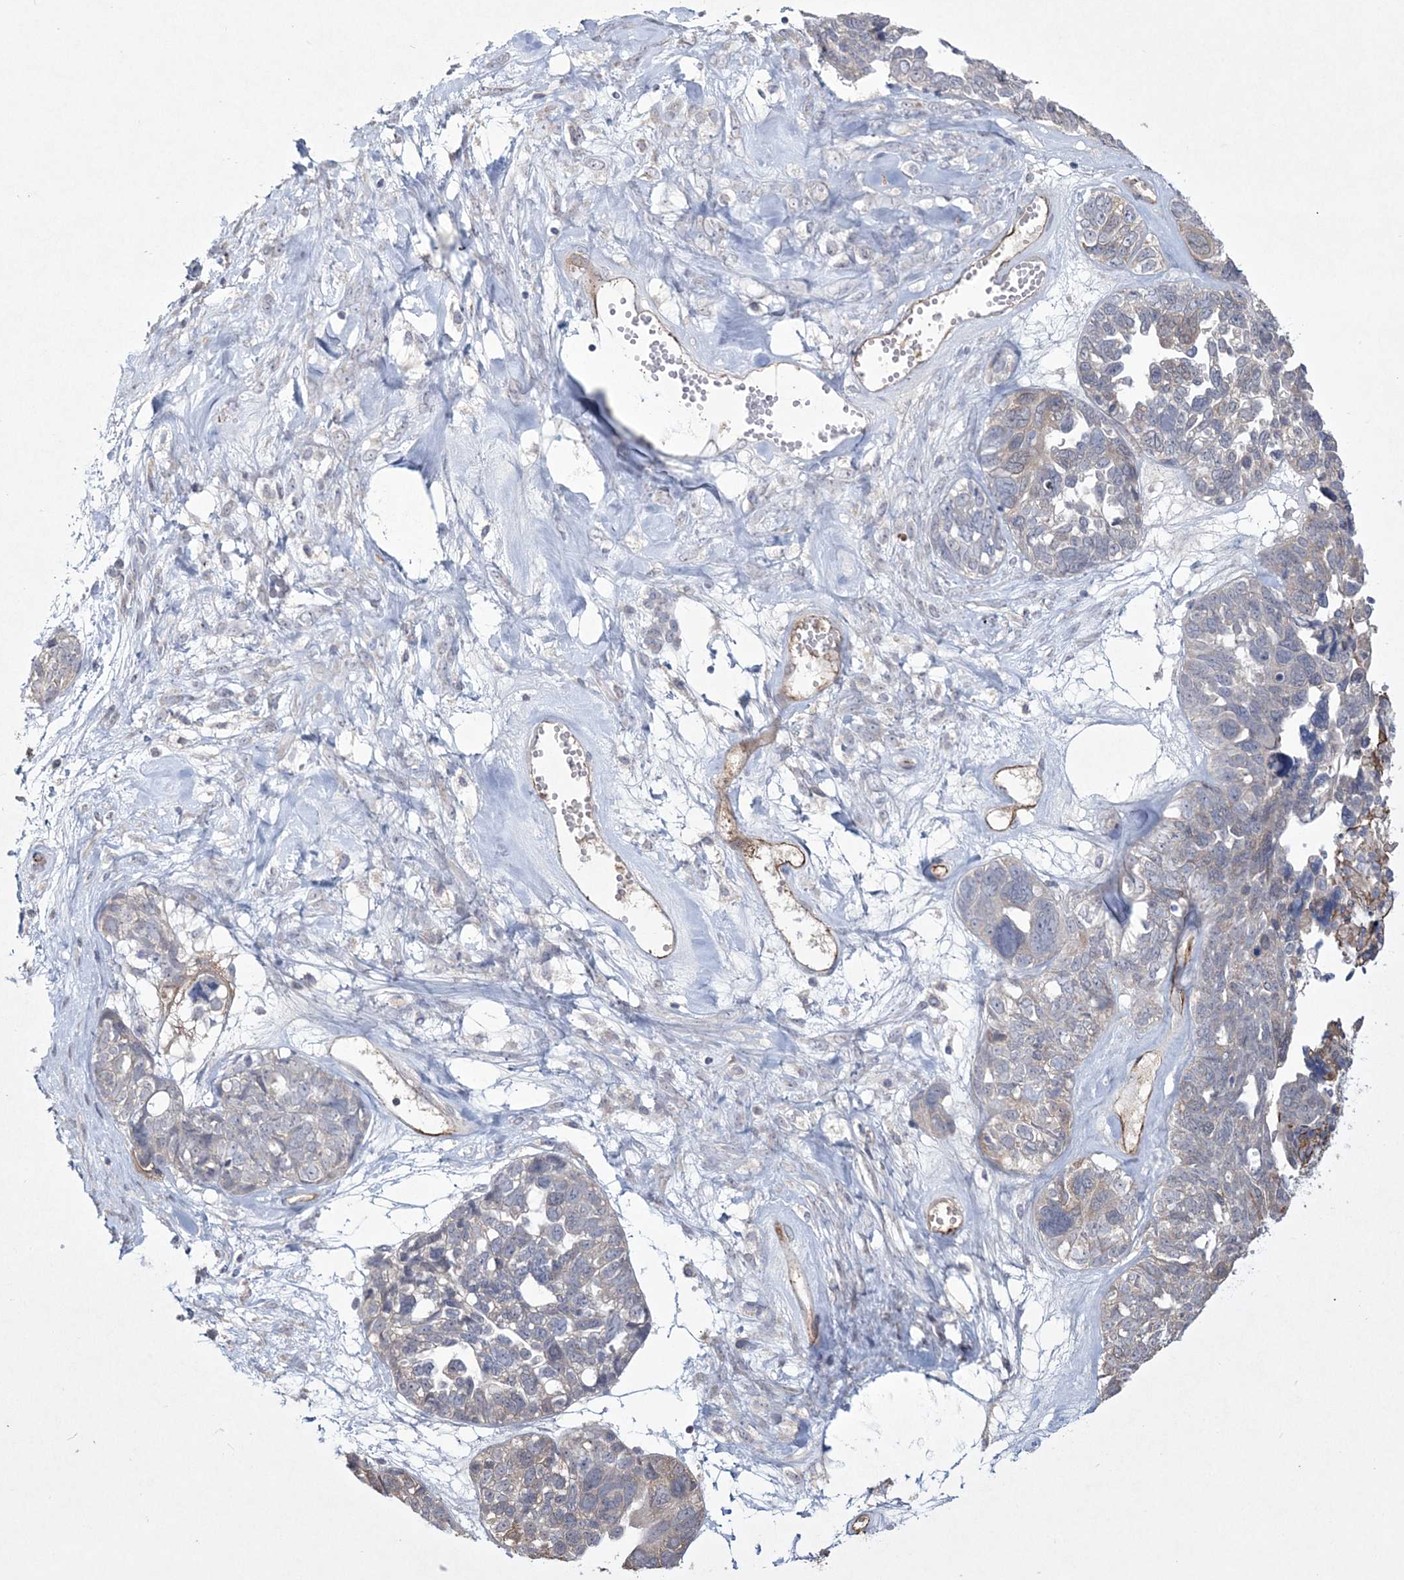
{"staining": {"intensity": "negative", "quantity": "none", "location": "none"}, "tissue": "ovarian cancer", "cell_type": "Tumor cells", "image_type": "cancer", "snomed": [{"axis": "morphology", "description": "Cystadenocarcinoma, serous, NOS"}, {"axis": "topography", "description": "Ovary"}], "caption": "IHC photomicrograph of human ovarian cancer stained for a protein (brown), which displays no staining in tumor cells.", "gene": "DPCD", "patient": {"sex": "female", "age": 79}}